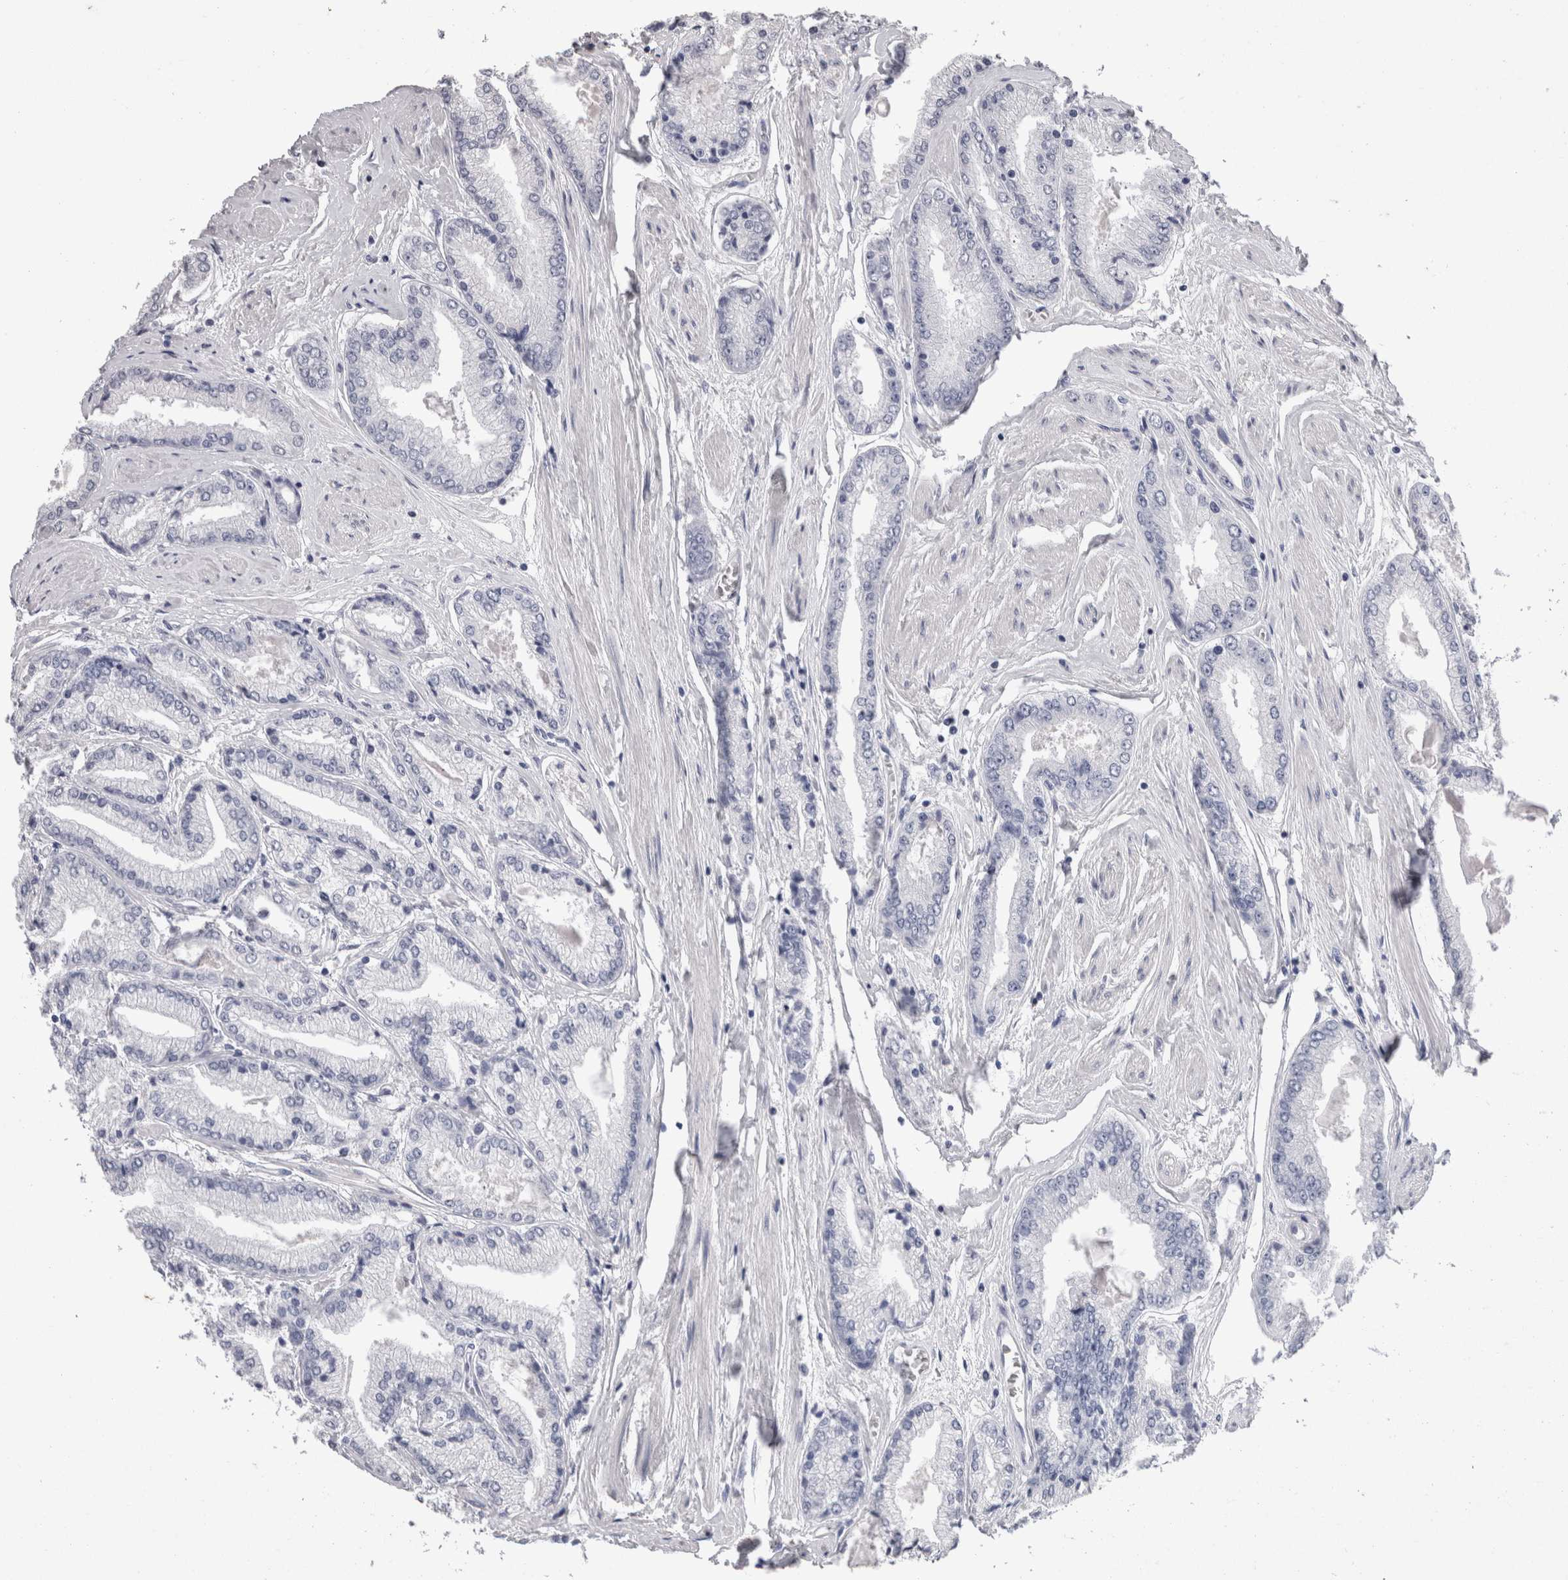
{"staining": {"intensity": "negative", "quantity": "none", "location": "none"}, "tissue": "prostate cancer", "cell_type": "Tumor cells", "image_type": "cancer", "snomed": [{"axis": "morphology", "description": "Adenocarcinoma, High grade"}, {"axis": "topography", "description": "Prostate"}], "caption": "Protein analysis of prostate high-grade adenocarcinoma shows no significant positivity in tumor cells.", "gene": "DDX17", "patient": {"sex": "male", "age": 59}}